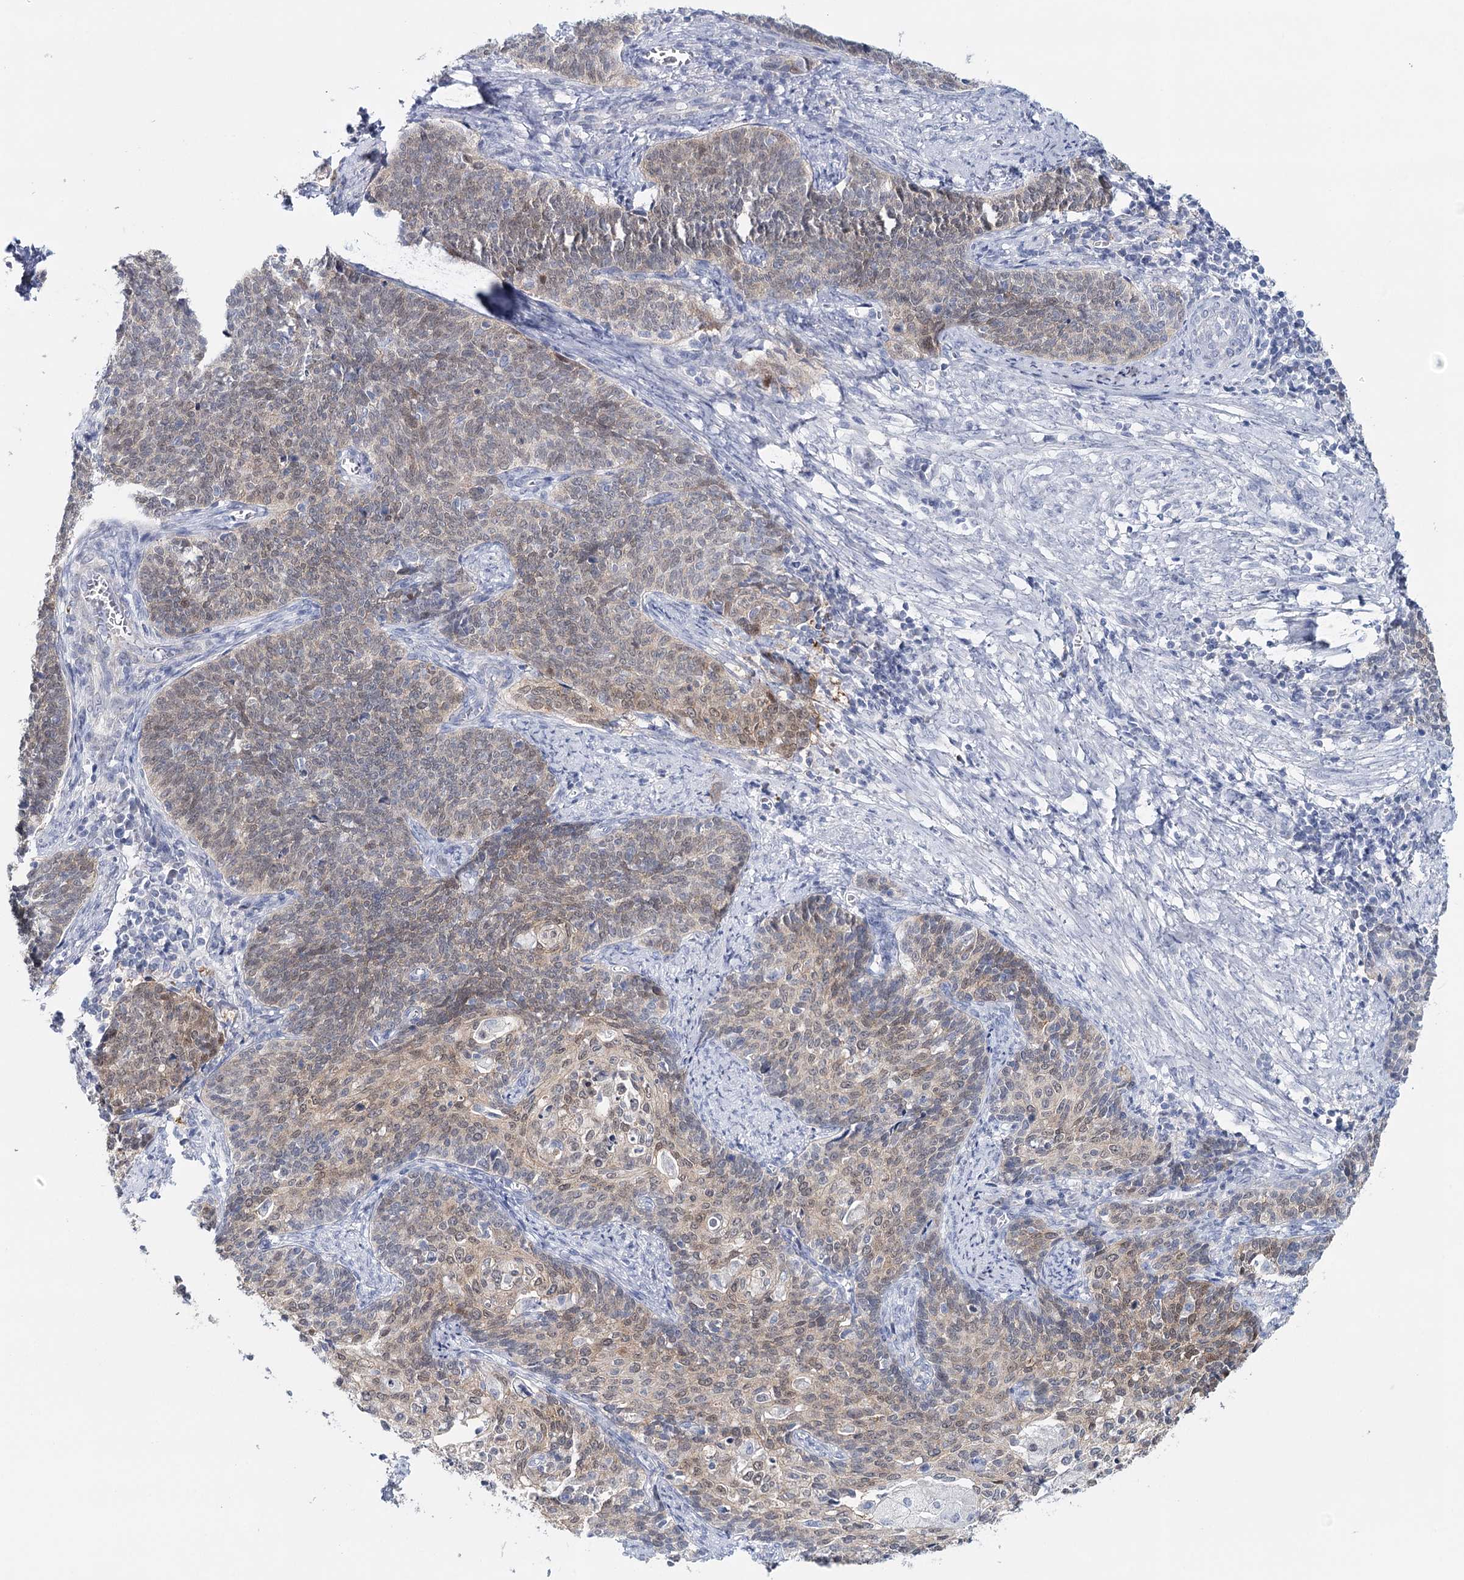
{"staining": {"intensity": "weak", "quantity": "25%-75%", "location": "cytoplasmic/membranous,nuclear"}, "tissue": "cervical cancer", "cell_type": "Tumor cells", "image_type": "cancer", "snomed": [{"axis": "morphology", "description": "Squamous cell carcinoma, NOS"}, {"axis": "topography", "description": "Cervix"}], "caption": "Squamous cell carcinoma (cervical) stained with a brown dye displays weak cytoplasmic/membranous and nuclear positive expression in approximately 25%-75% of tumor cells.", "gene": "HSPA4L", "patient": {"sex": "female", "age": 39}}